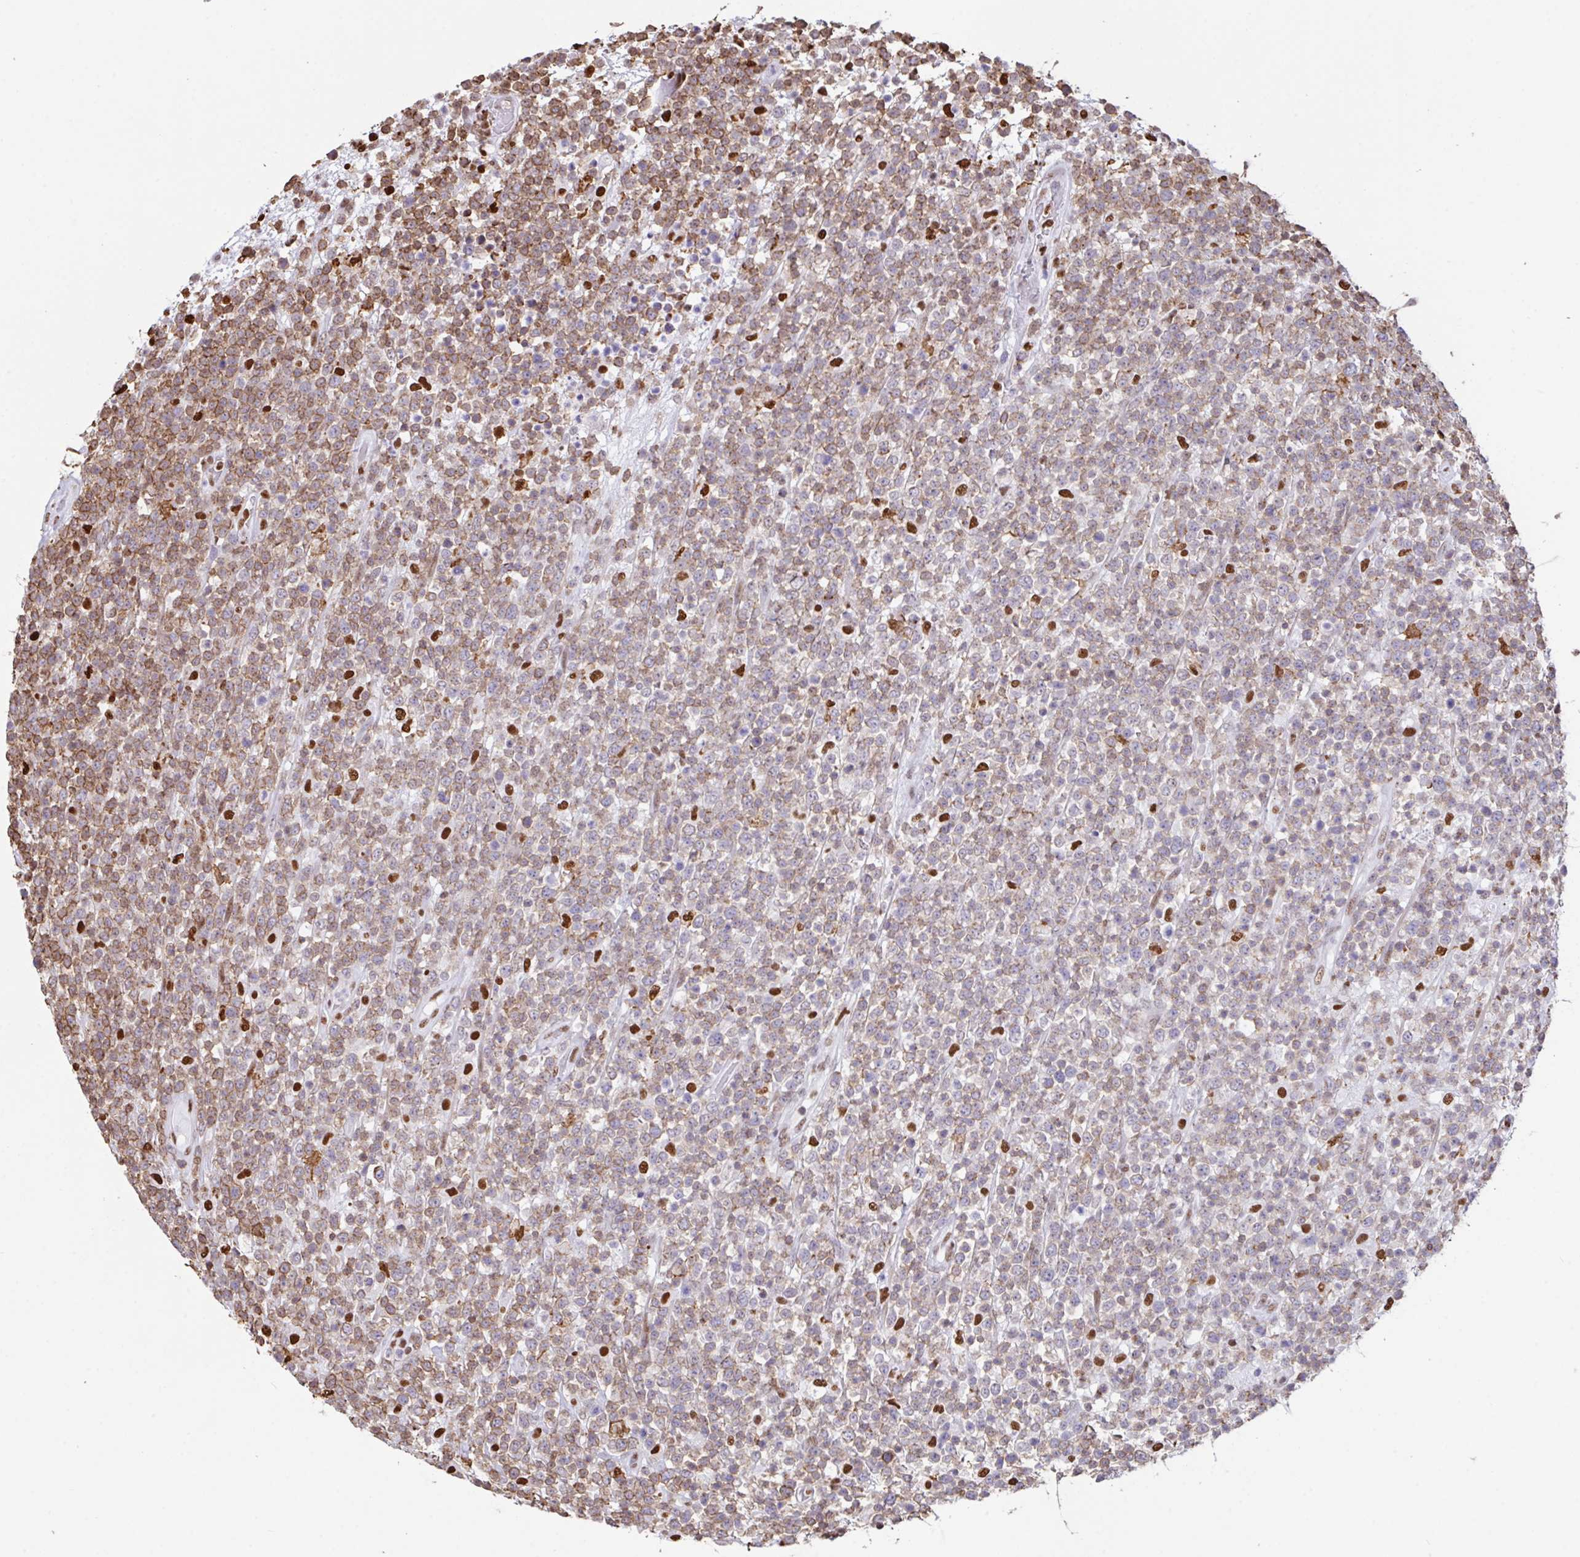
{"staining": {"intensity": "moderate", "quantity": "25%-75%", "location": "cytoplasmic/membranous"}, "tissue": "lymphoma", "cell_type": "Tumor cells", "image_type": "cancer", "snomed": [{"axis": "morphology", "description": "Malignant lymphoma, non-Hodgkin's type, High grade"}, {"axis": "topography", "description": "Colon"}], "caption": "This is a micrograph of immunohistochemistry (IHC) staining of lymphoma, which shows moderate staining in the cytoplasmic/membranous of tumor cells.", "gene": "BTBD10", "patient": {"sex": "female", "age": 53}}